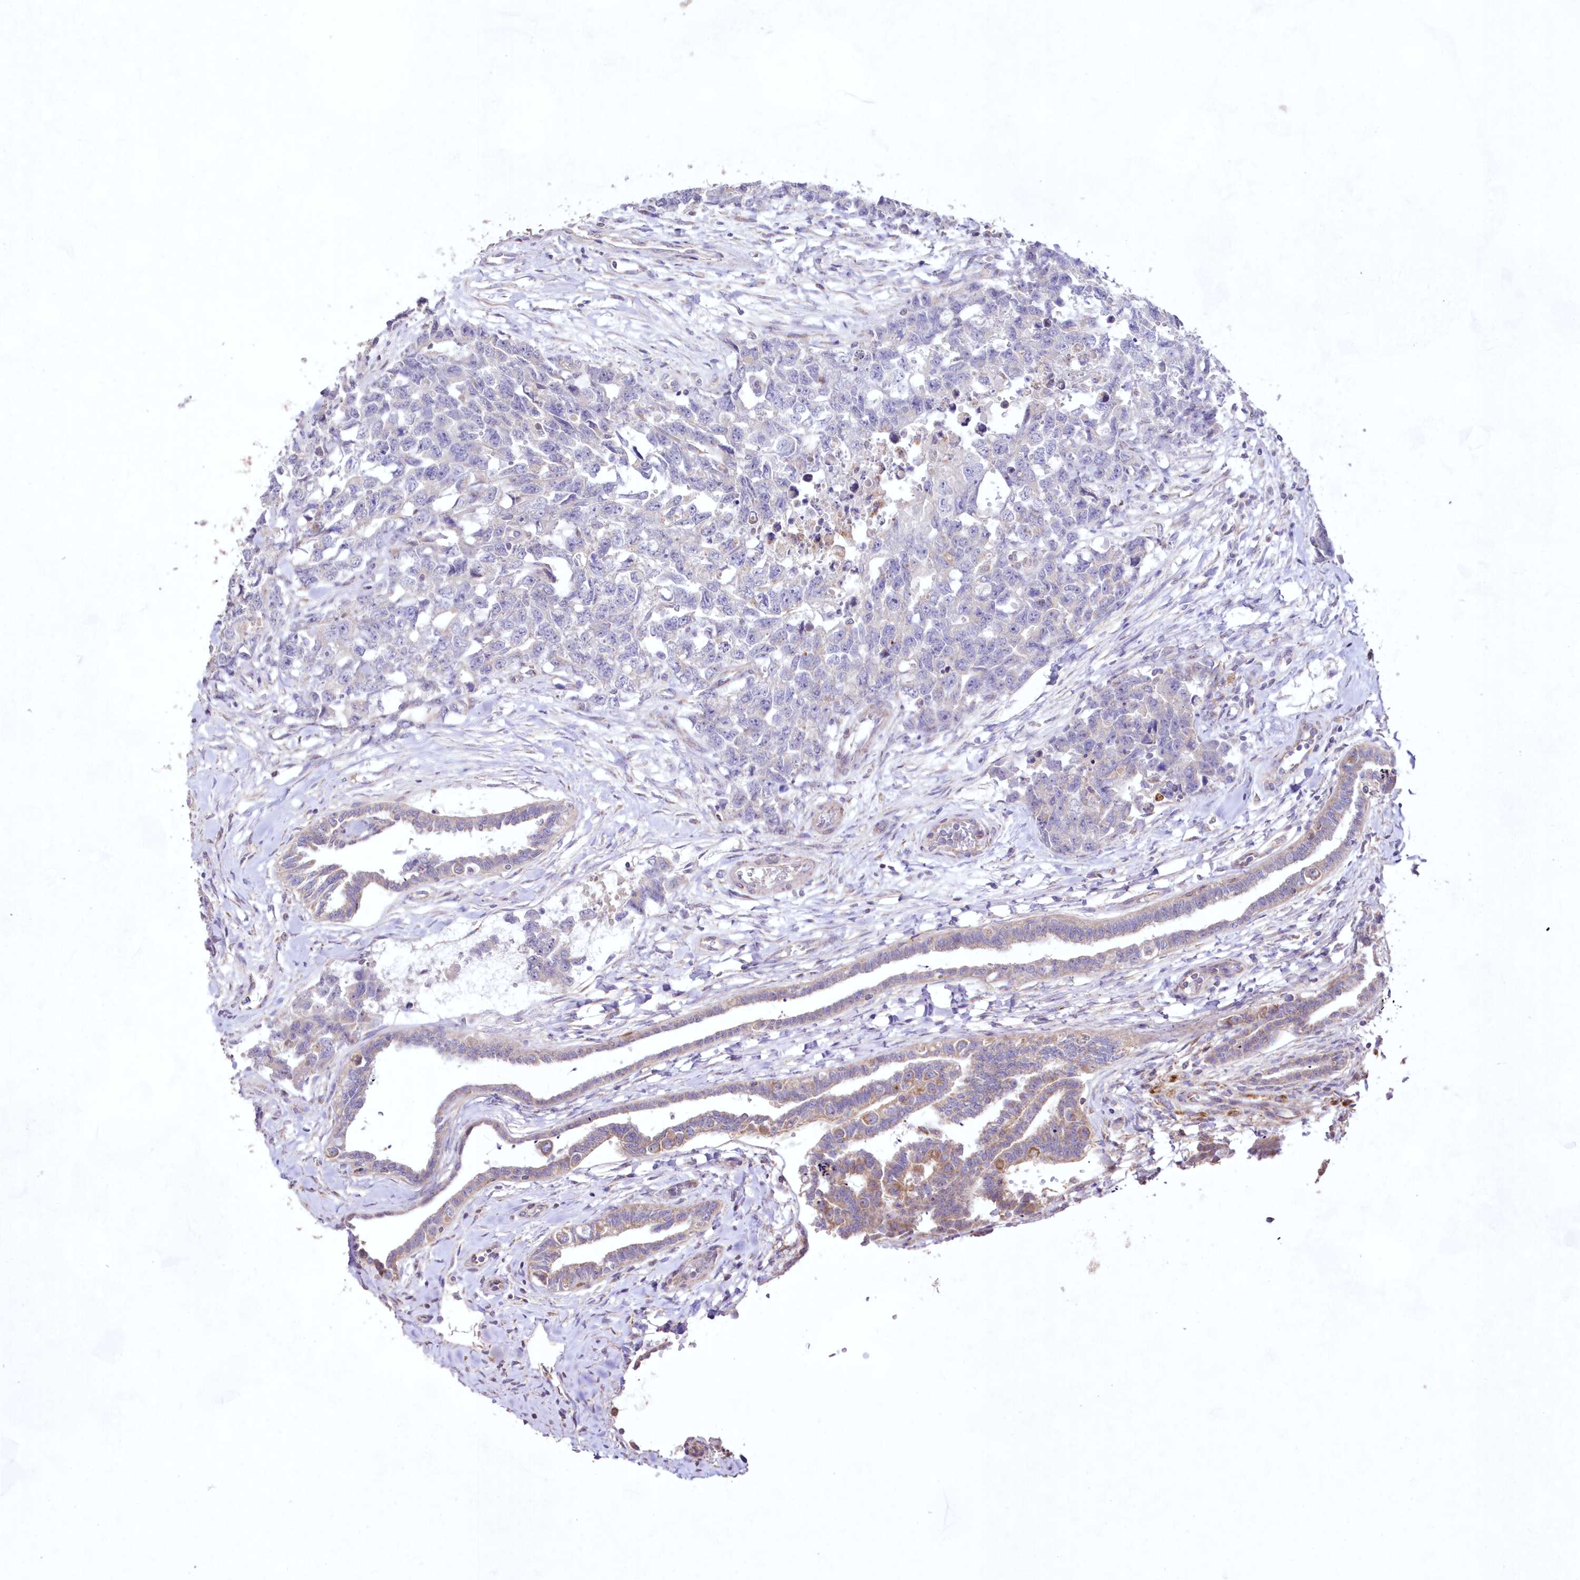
{"staining": {"intensity": "negative", "quantity": "none", "location": "none"}, "tissue": "testis cancer", "cell_type": "Tumor cells", "image_type": "cancer", "snomed": [{"axis": "morphology", "description": "Carcinoma, Embryonal, NOS"}, {"axis": "topography", "description": "Testis"}], "caption": "Tumor cells show no significant staining in embryonal carcinoma (testis).", "gene": "HADHB", "patient": {"sex": "male", "age": 31}}